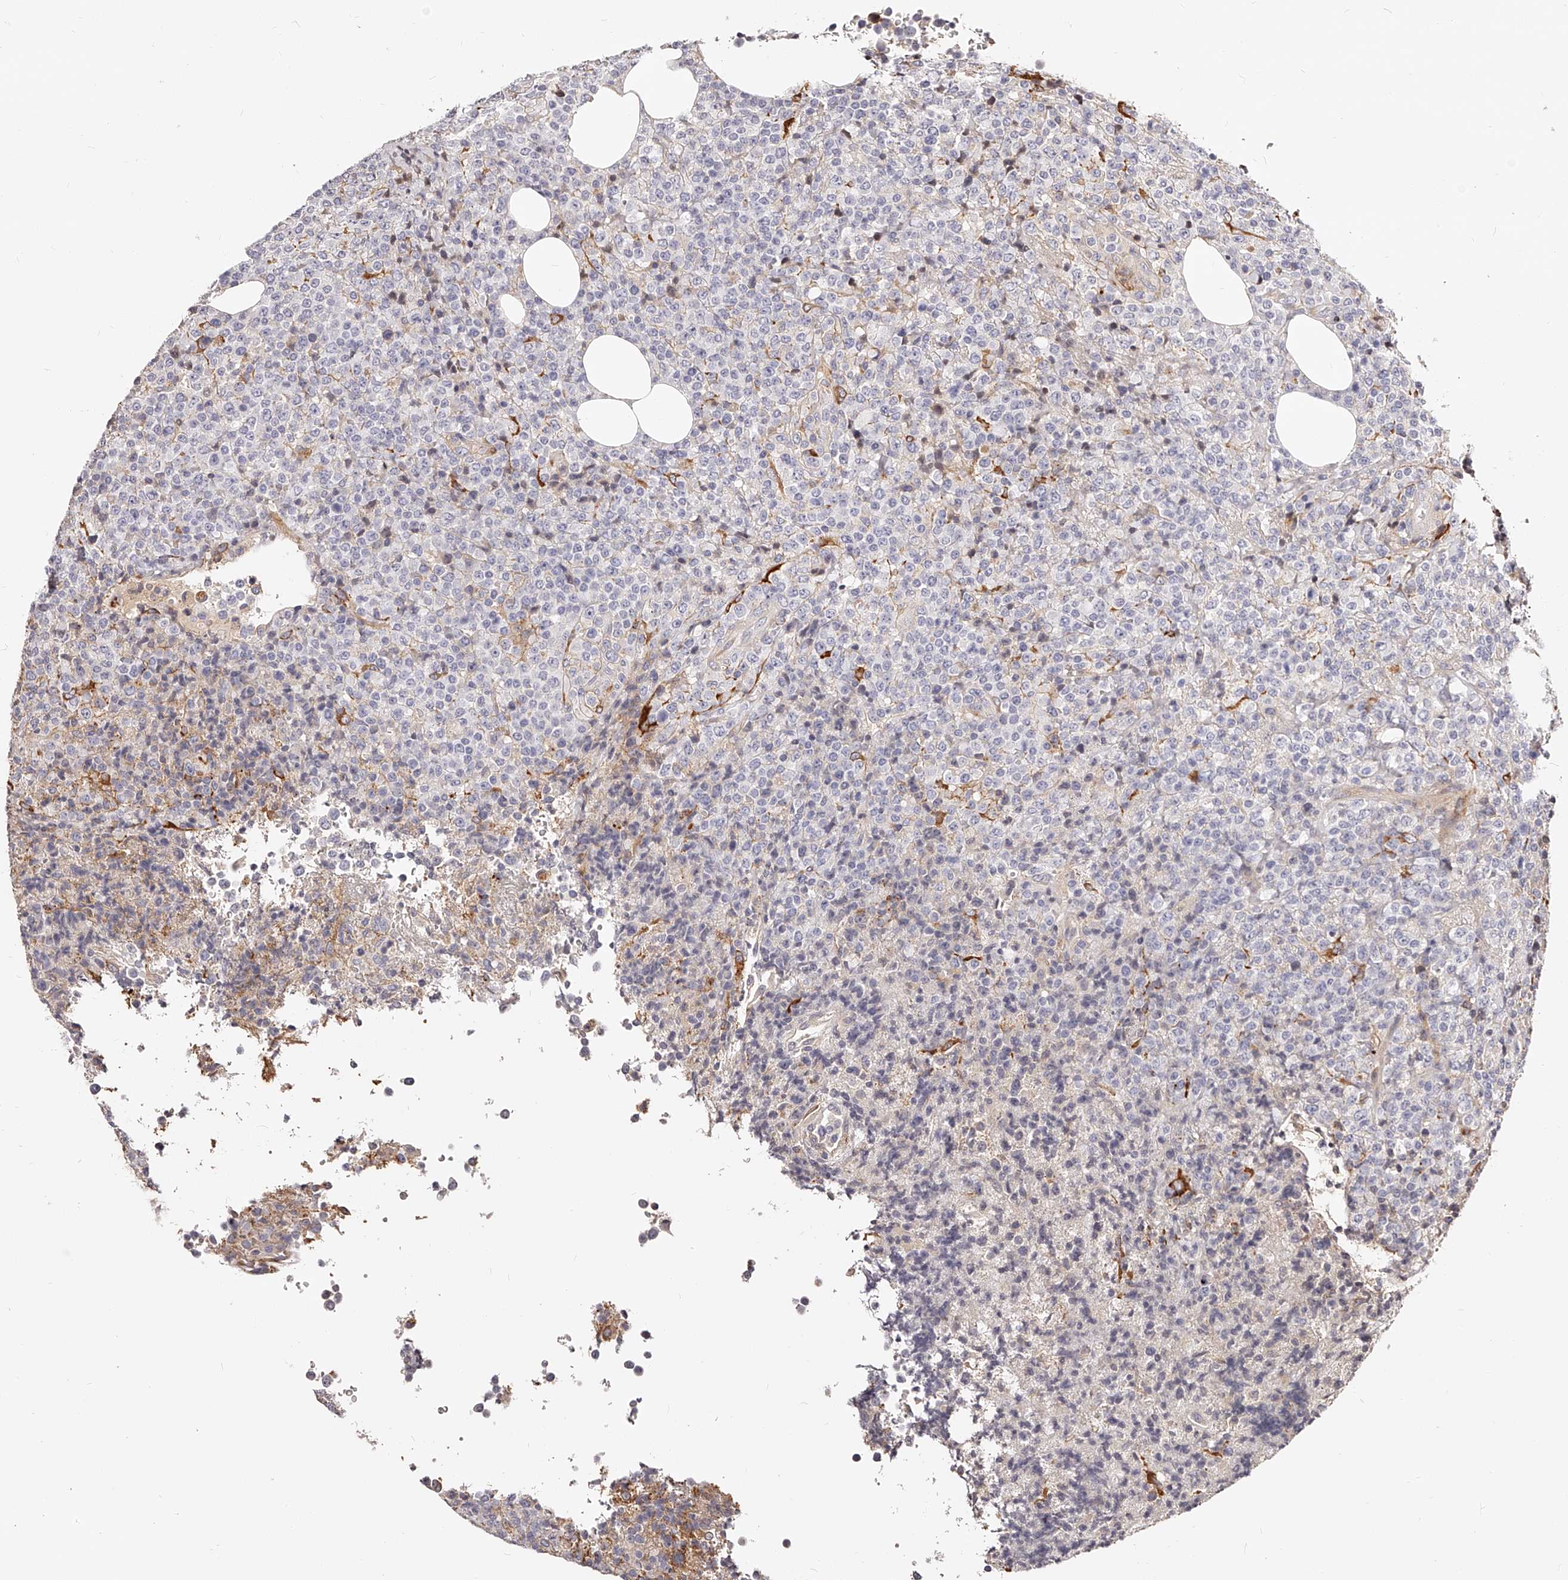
{"staining": {"intensity": "negative", "quantity": "none", "location": "none"}, "tissue": "lymphoma", "cell_type": "Tumor cells", "image_type": "cancer", "snomed": [{"axis": "morphology", "description": "Malignant lymphoma, non-Hodgkin's type, High grade"}, {"axis": "topography", "description": "Lymph node"}], "caption": "The immunohistochemistry (IHC) histopathology image has no significant staining in tumor cells of lymphoma tissue. The staining is performed using DAB brown chromogen with nuclei counter-stained in using hematoxylin.", "gene": "CD82", "patient": {"sex": "male", "age": 13}}